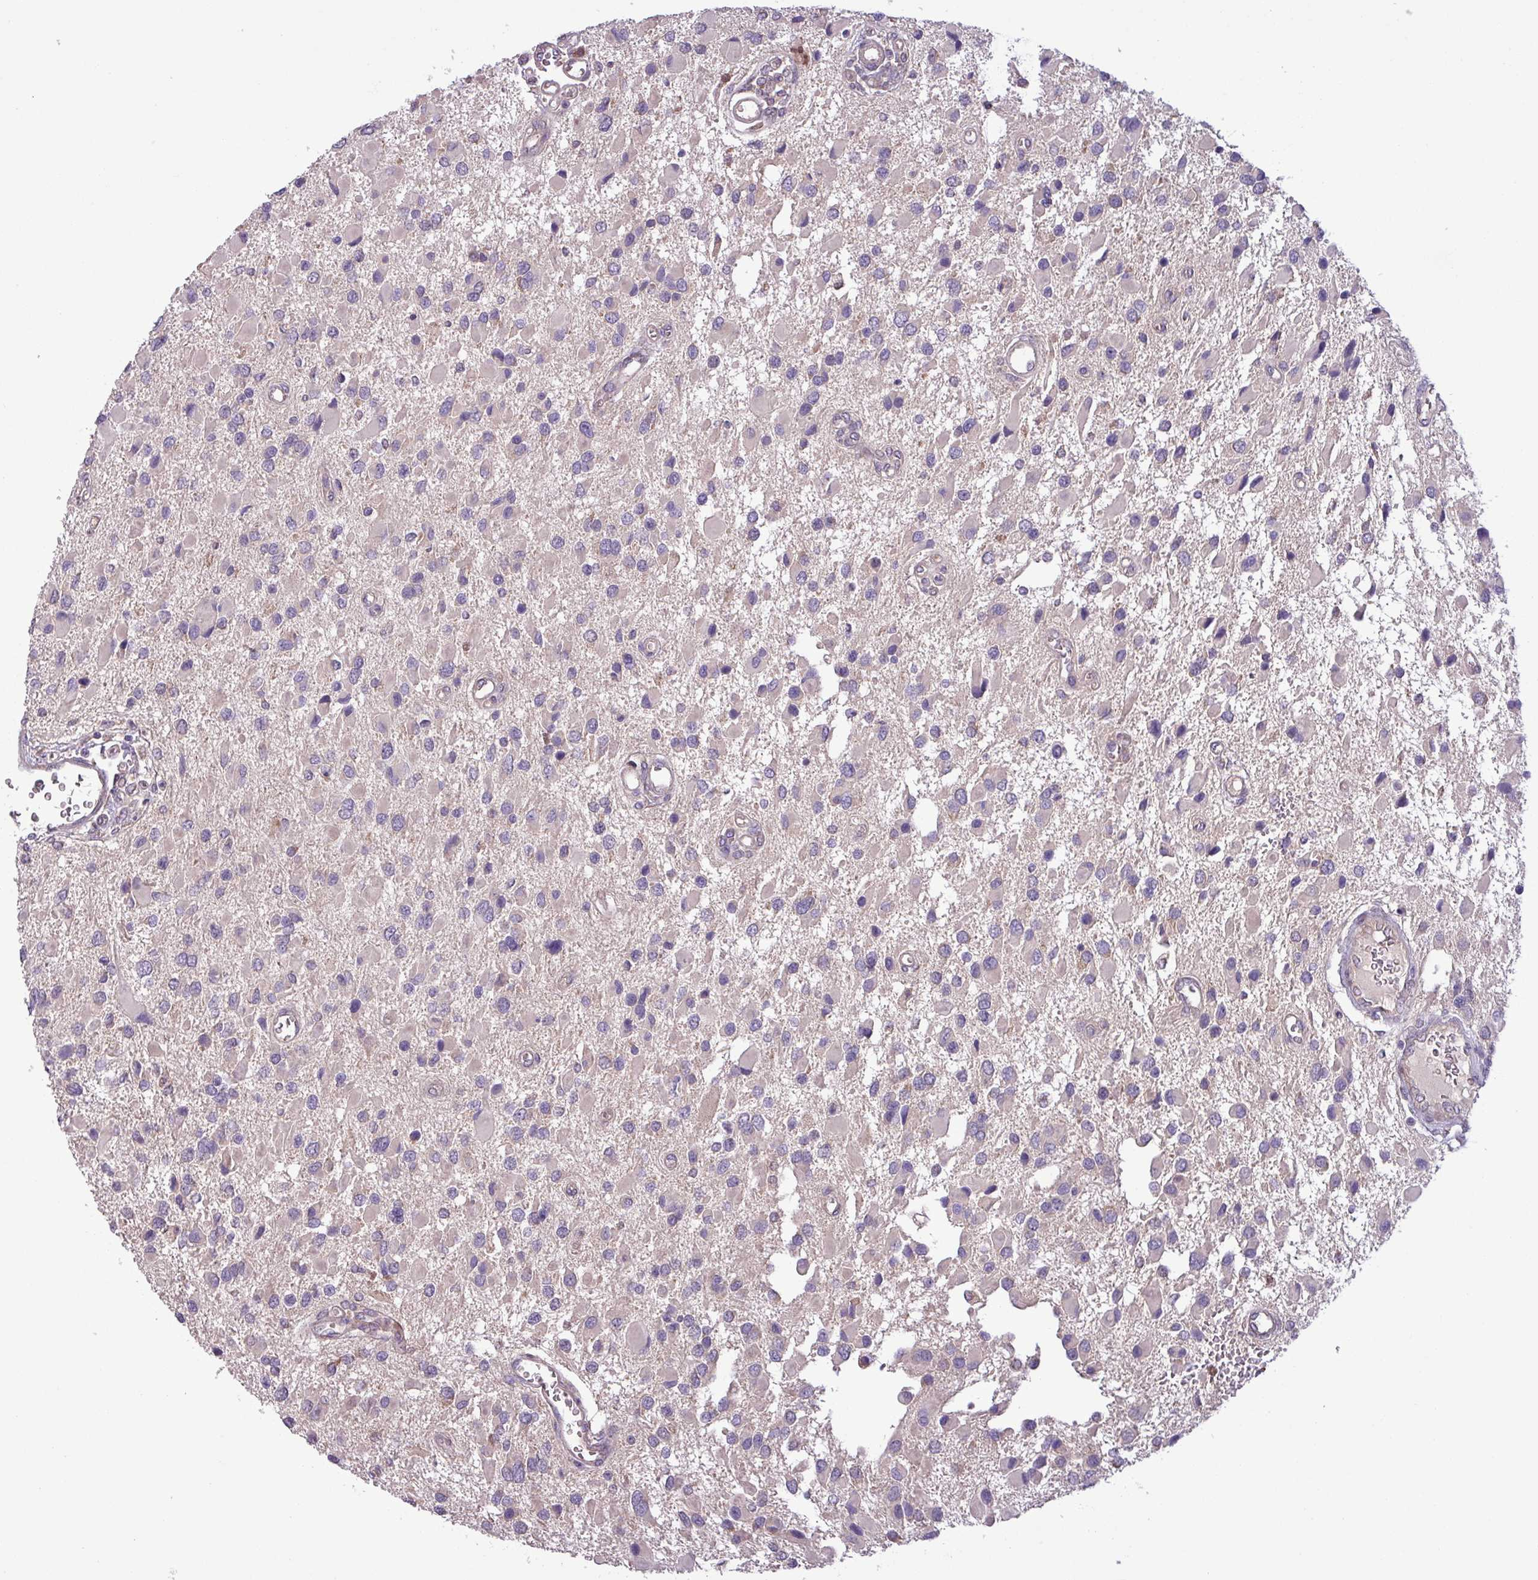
{"staining": {"intensity": "negative", "quantity": "none", "location": "none"}, "tissue": "glioma", "cell_type": "Tumor cells", "image_type": "cancer", "snomed": [{"axis": "morphology", "description": "Glioma, malignant, High grade"}, {"axis": "topography", "description": "Brain"}], "caption": "Immunohistochemistry (IHC) of glioma reveals no expression in tumor cells. The staining is performed using DAB (3,3'-diaminobenzidine) brown chromogen with nuclei counter-stained in using hematoxylin.", "gene": "C20orf27", "patient": {"sex": "male", "age": 53}}